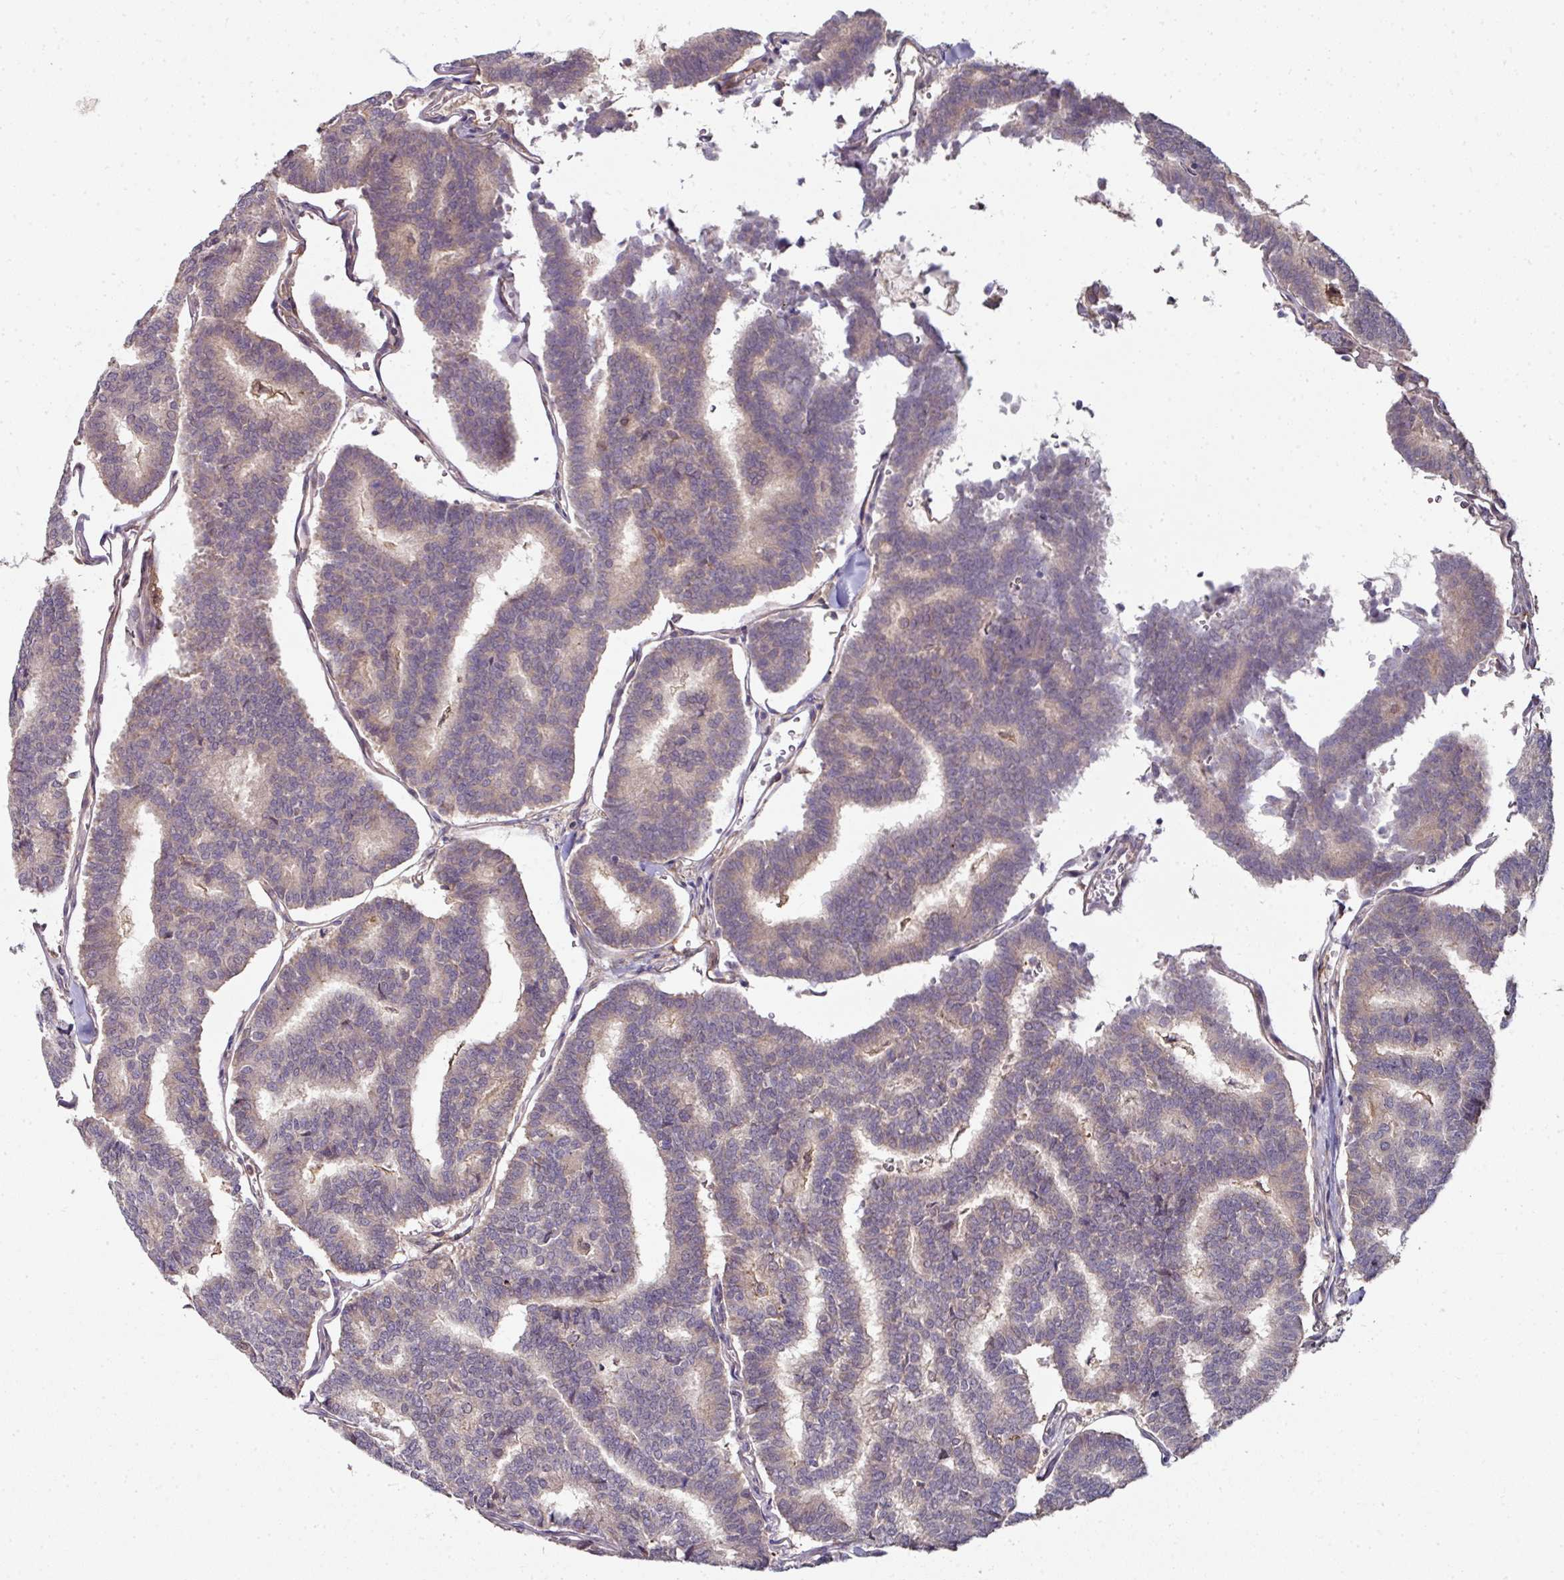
{"staining": {"intensity": "weak", "quantity": "25%-75%", "location": "cytoplasmic/membranous"}, "tissue": "thyroid cancer", "cell_type": "Tumor cells", "image_type": "cancer", "snomed": [{"axis": "morphology", "description": "Papillary adenocarcinoma, NOS"}, {"axis": "topography", "description": "Thyroid gland"}], "caption": "Immunohistochemical staining of thyroid papillary adenocarcinoma exhibits low levels of weak cytoplasmic/membranous protein positivity in approximately 25%-75% of tumor cells.", "gene": "CTDSP2", "patient": {"sex": "female", "age": 35}}